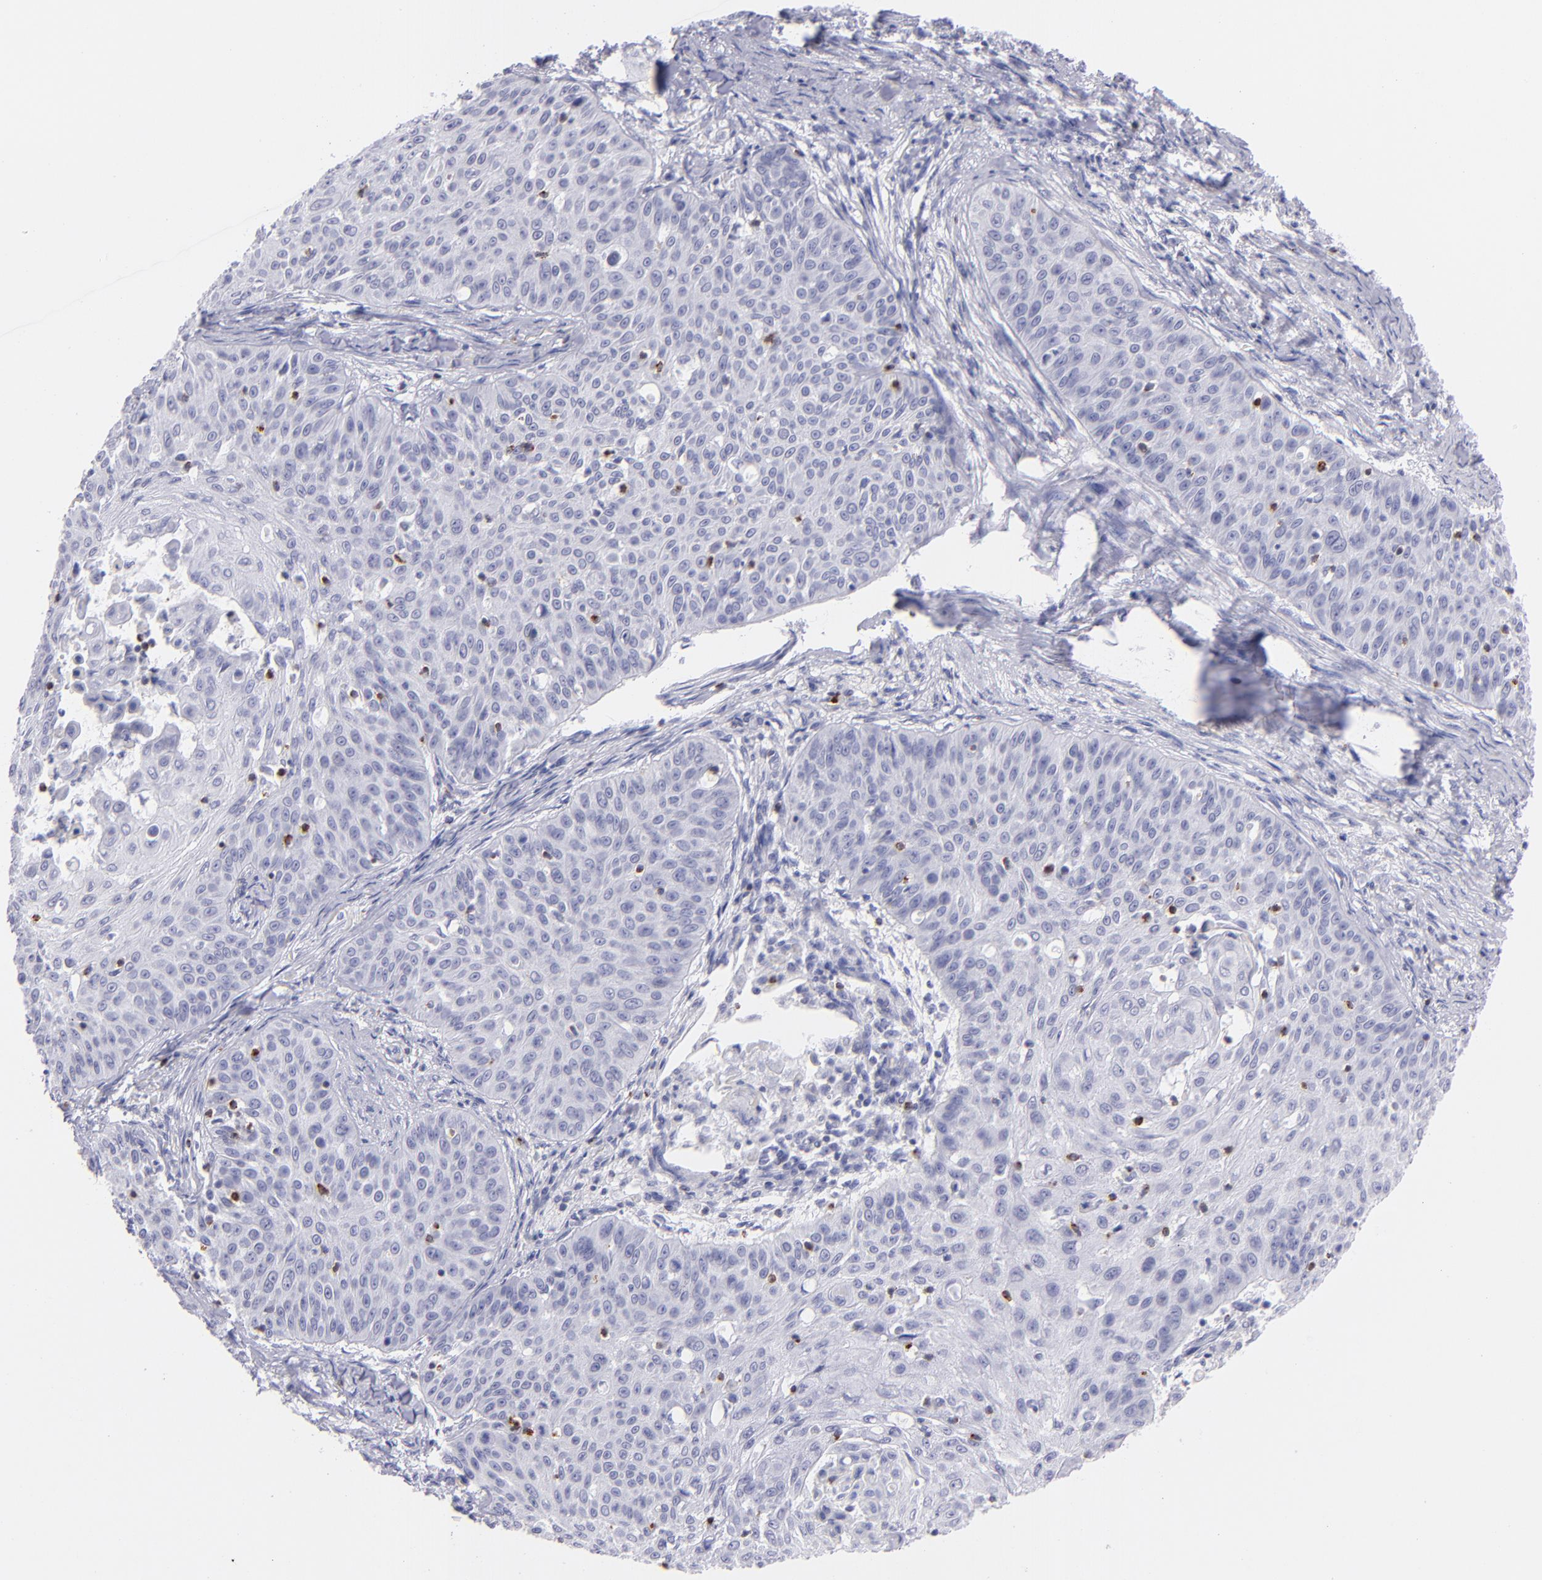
{"staining": {"intensity": "negative", "quantity": "none", "location": "none"}, "tissue": "skin cancer", "cell_type": "Tumor cells", "image_type": "cancer", "snomed": [{"axis": "morphology", "description": "Squamous cell carcinoma, NOS"}, {"axis": "topography", "description": "Skin"}], "caption": "Immunohistochemical staining of skin squamous cell carcinoma demonstrates no significant staining in tumor cells. (IHC, brightfield microscopy, high magnification).", "gene": "PRF1", "patient": {"sex": "male", "age": 82}}